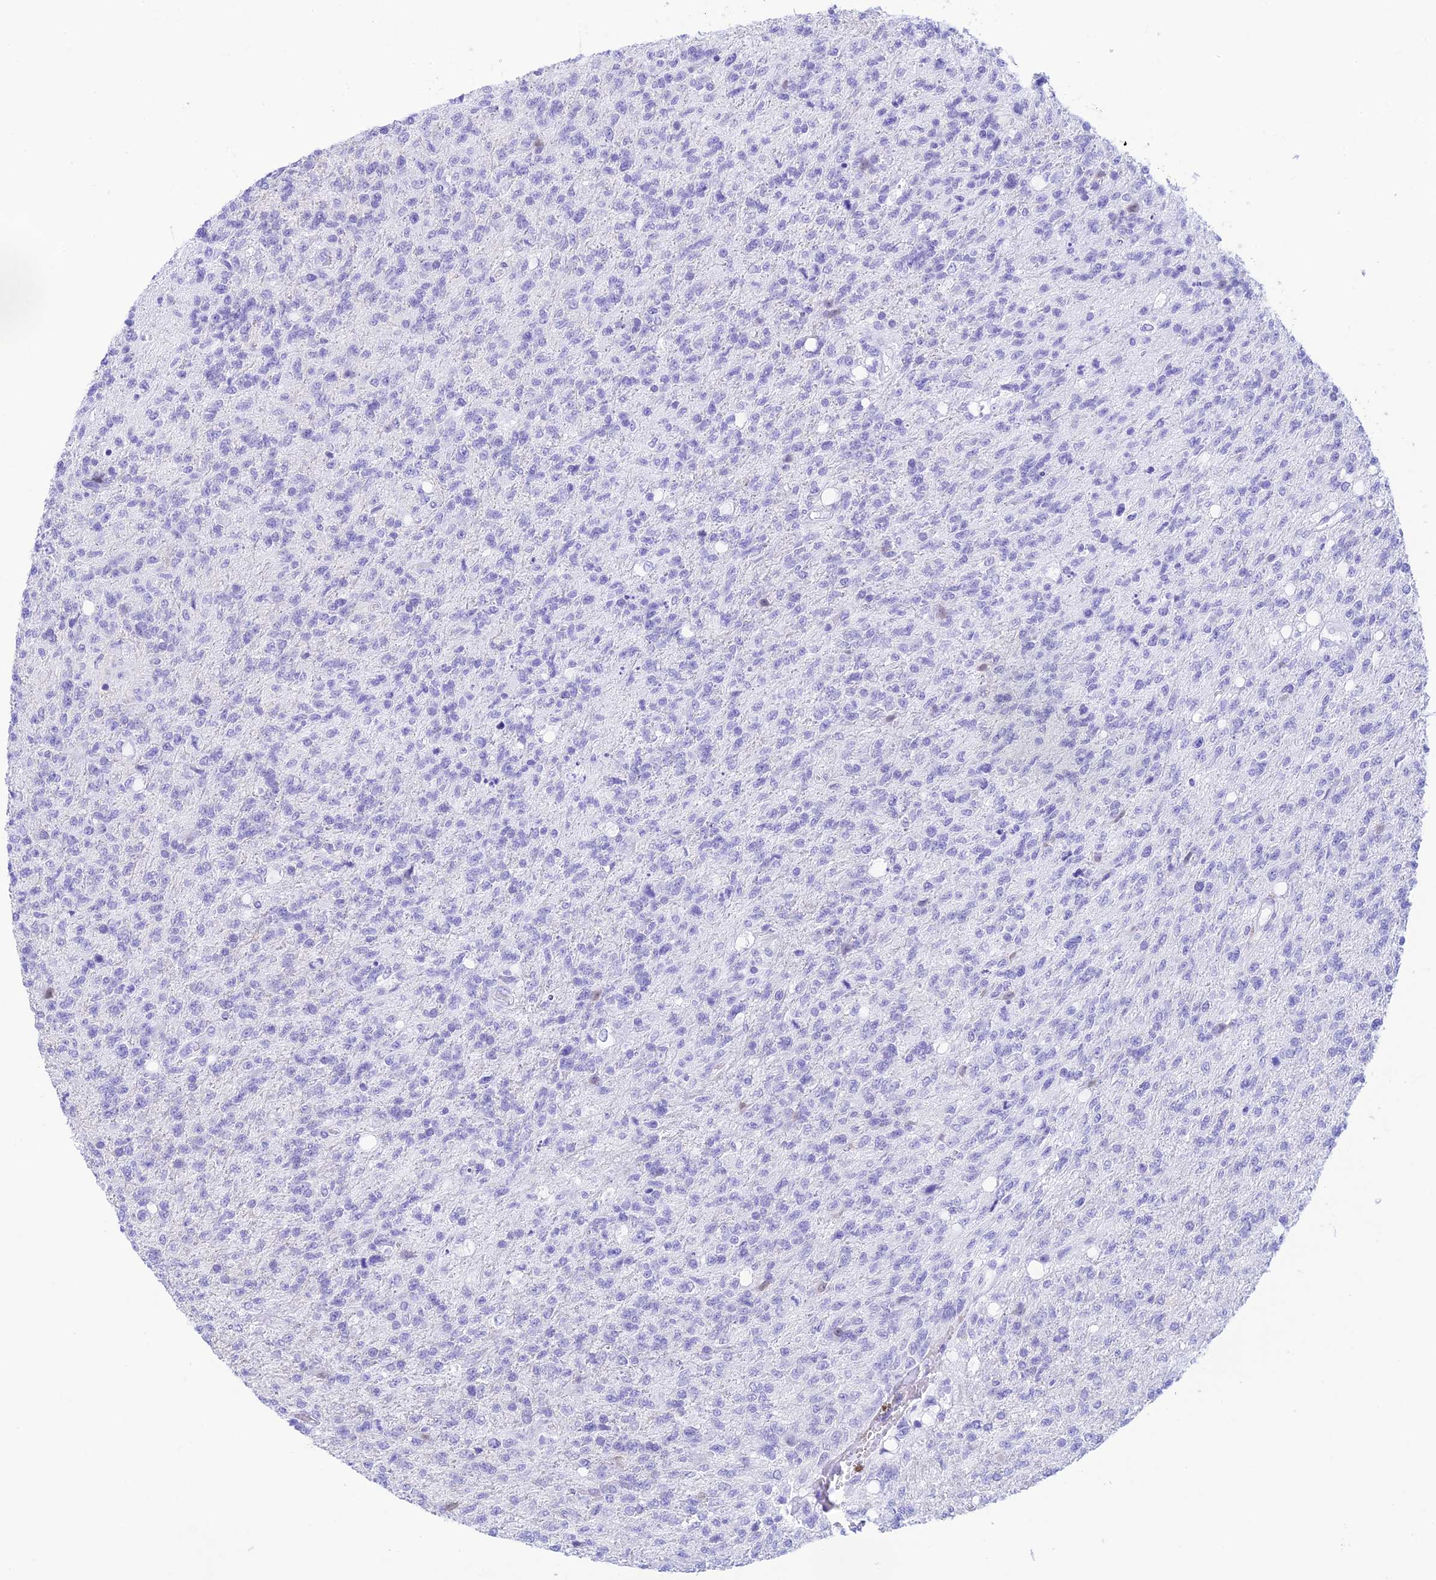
{"staining": {"intensity": "negative", "quantity": "none", "location": "none"}, "tissue": "glioma", "cell_type": "Tumor cells", "image_type": "cancer", "snomed": [{"axis": "morphology", "description": "Glioma, malignant, High grade"}, {"axis": "topography", "description": "Brain"}], "caption": "There is no significant expression in tumor cells of malignant glioma (high-grade).", "gene": "ST8SIA5", "patient": {"sex": "male", "age": 56}}